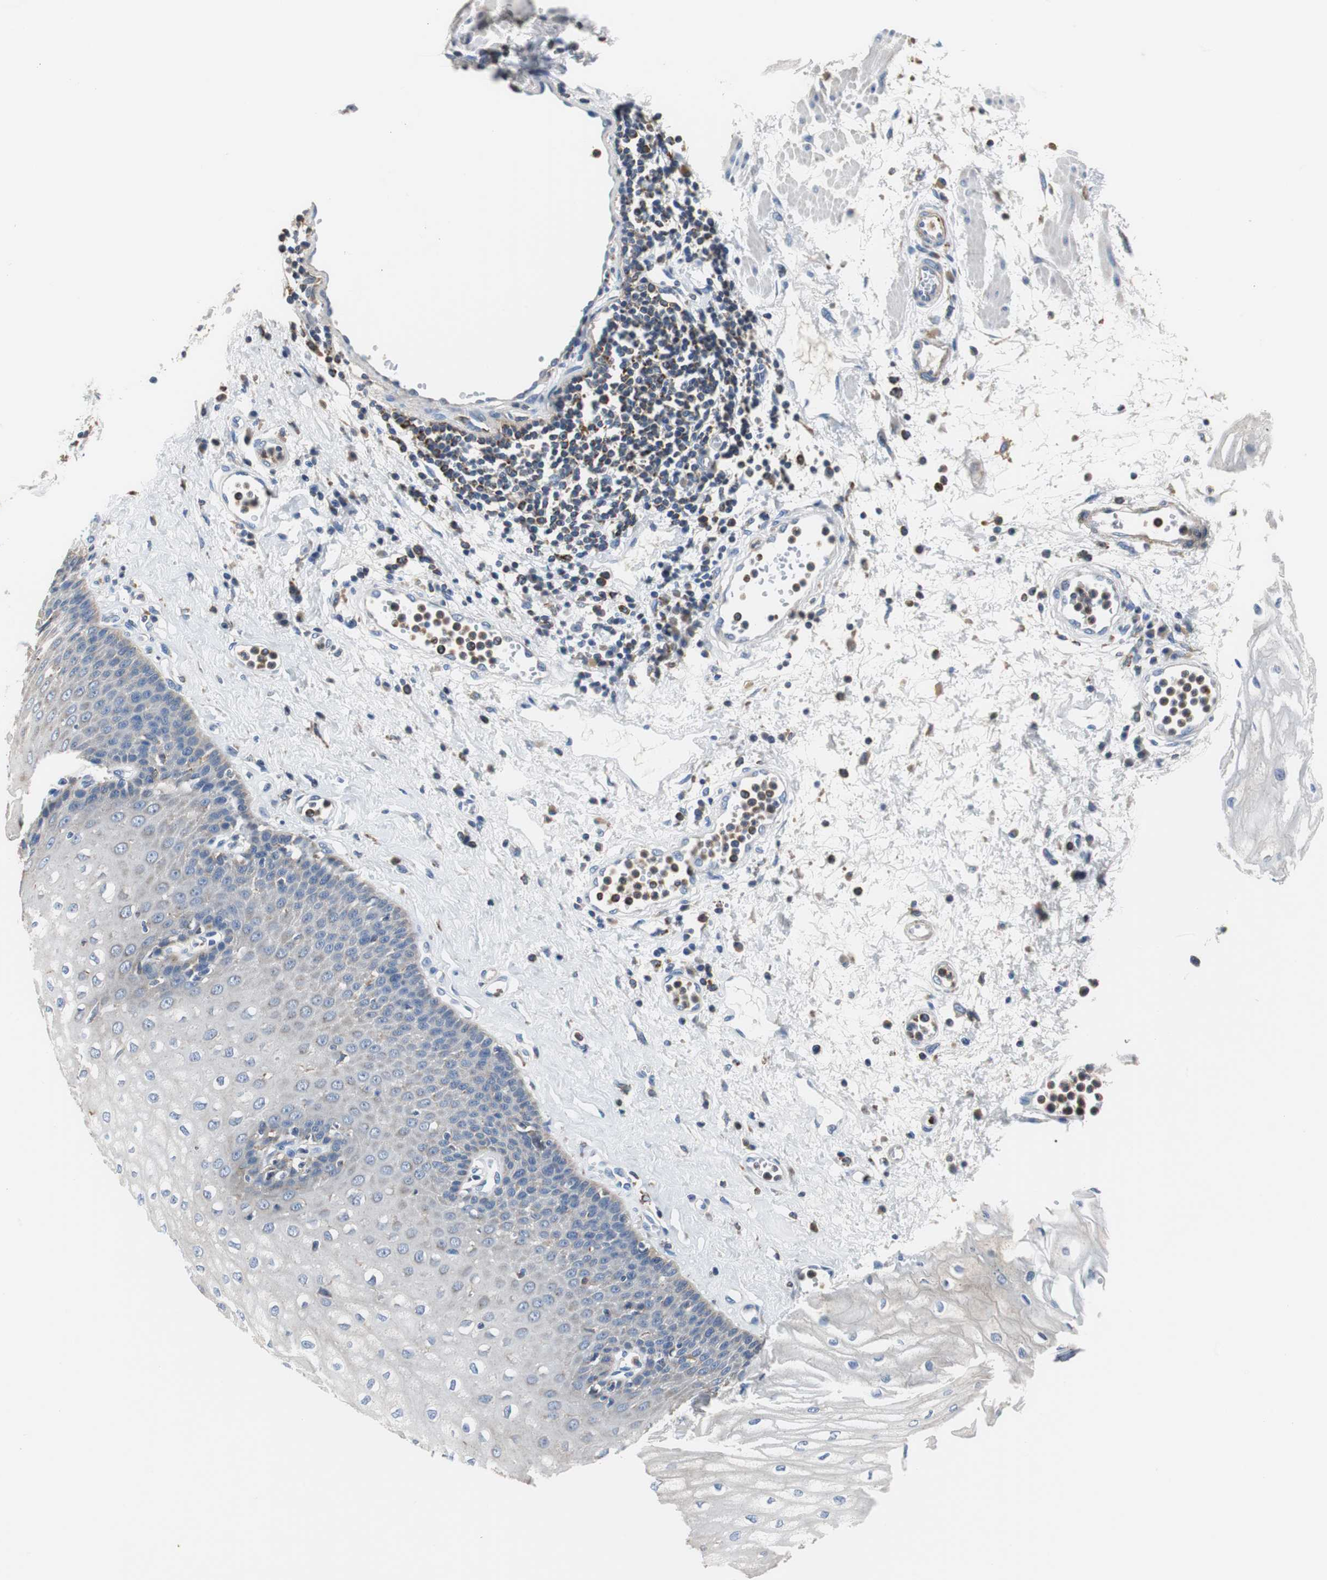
{"staining": {"intensity": "weak", "quantity": "<25%", "location": "cytoplasmic/membranous"}, "tissue": "esophagus", "cell_type": "Squamous epithelial cells", "image_type": "normal", "snomed": [{"axis": "morphology", "description": "Normal tissue, NOS"}, {"axis": "morphology", "description": "Squamous cell carcinoma, NOS"}, {"axis": "topography", "description": "Esophagus"}], "caption": "Immunohistochemistry histopathology image of unremarkable human esophagus stained for a protein (brown), which reveals no staining in squamous epithelial cells.", "gene": "VAMP8", "patient": {"sex": "male", "age": 65}}